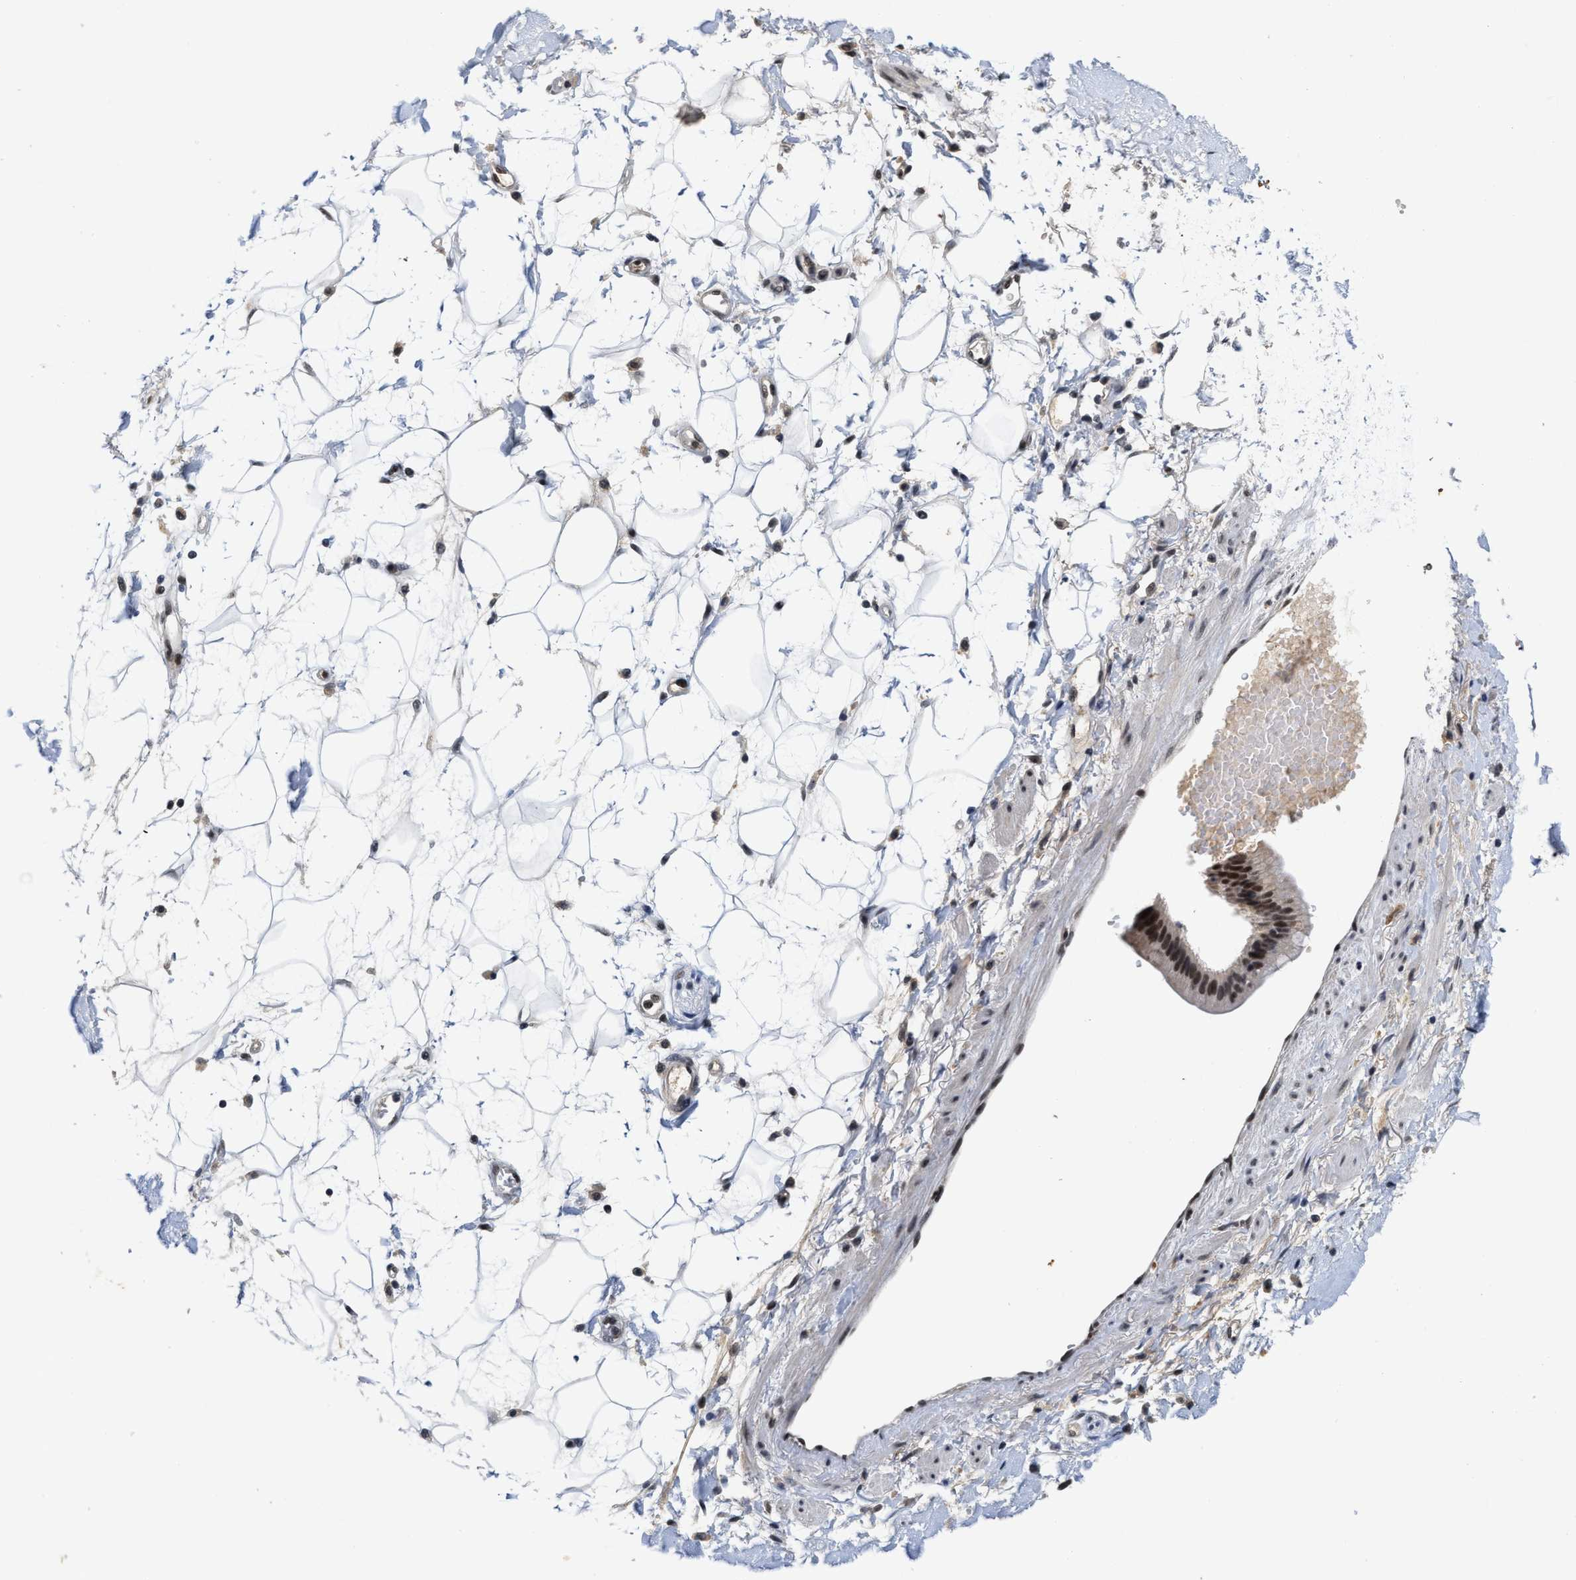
{"staining": {"intensity": "moderate", "quantity": "25%-75%", "location": "nuclear"}, "tissue": "adipose tissue", "cell_type": "Adipocytes", "image_type": "normal", "snomed": [{"axis": "morphology", "description": "Normal tissue, NOS"}, {"axis": "morphology", "description": "Adenocarcinoma, NOS"}, {"axis": "topography", "description": "Duodenum"}, {"axis": "topography", "description": "Peripheral nerve tissue"}], "caption": "High-magnification brightfield microscopy of normal adipose tissue stained with DAB (brown) and counterstained with hematoxylin (blue). adipocytes exhibit moderate nuclear positivity is identified in about25%-75% of cells. (IHC, brightfield microscopy, high magnification).", "gene": "INIP", "patient": {"sex": "female", "age": 60}}